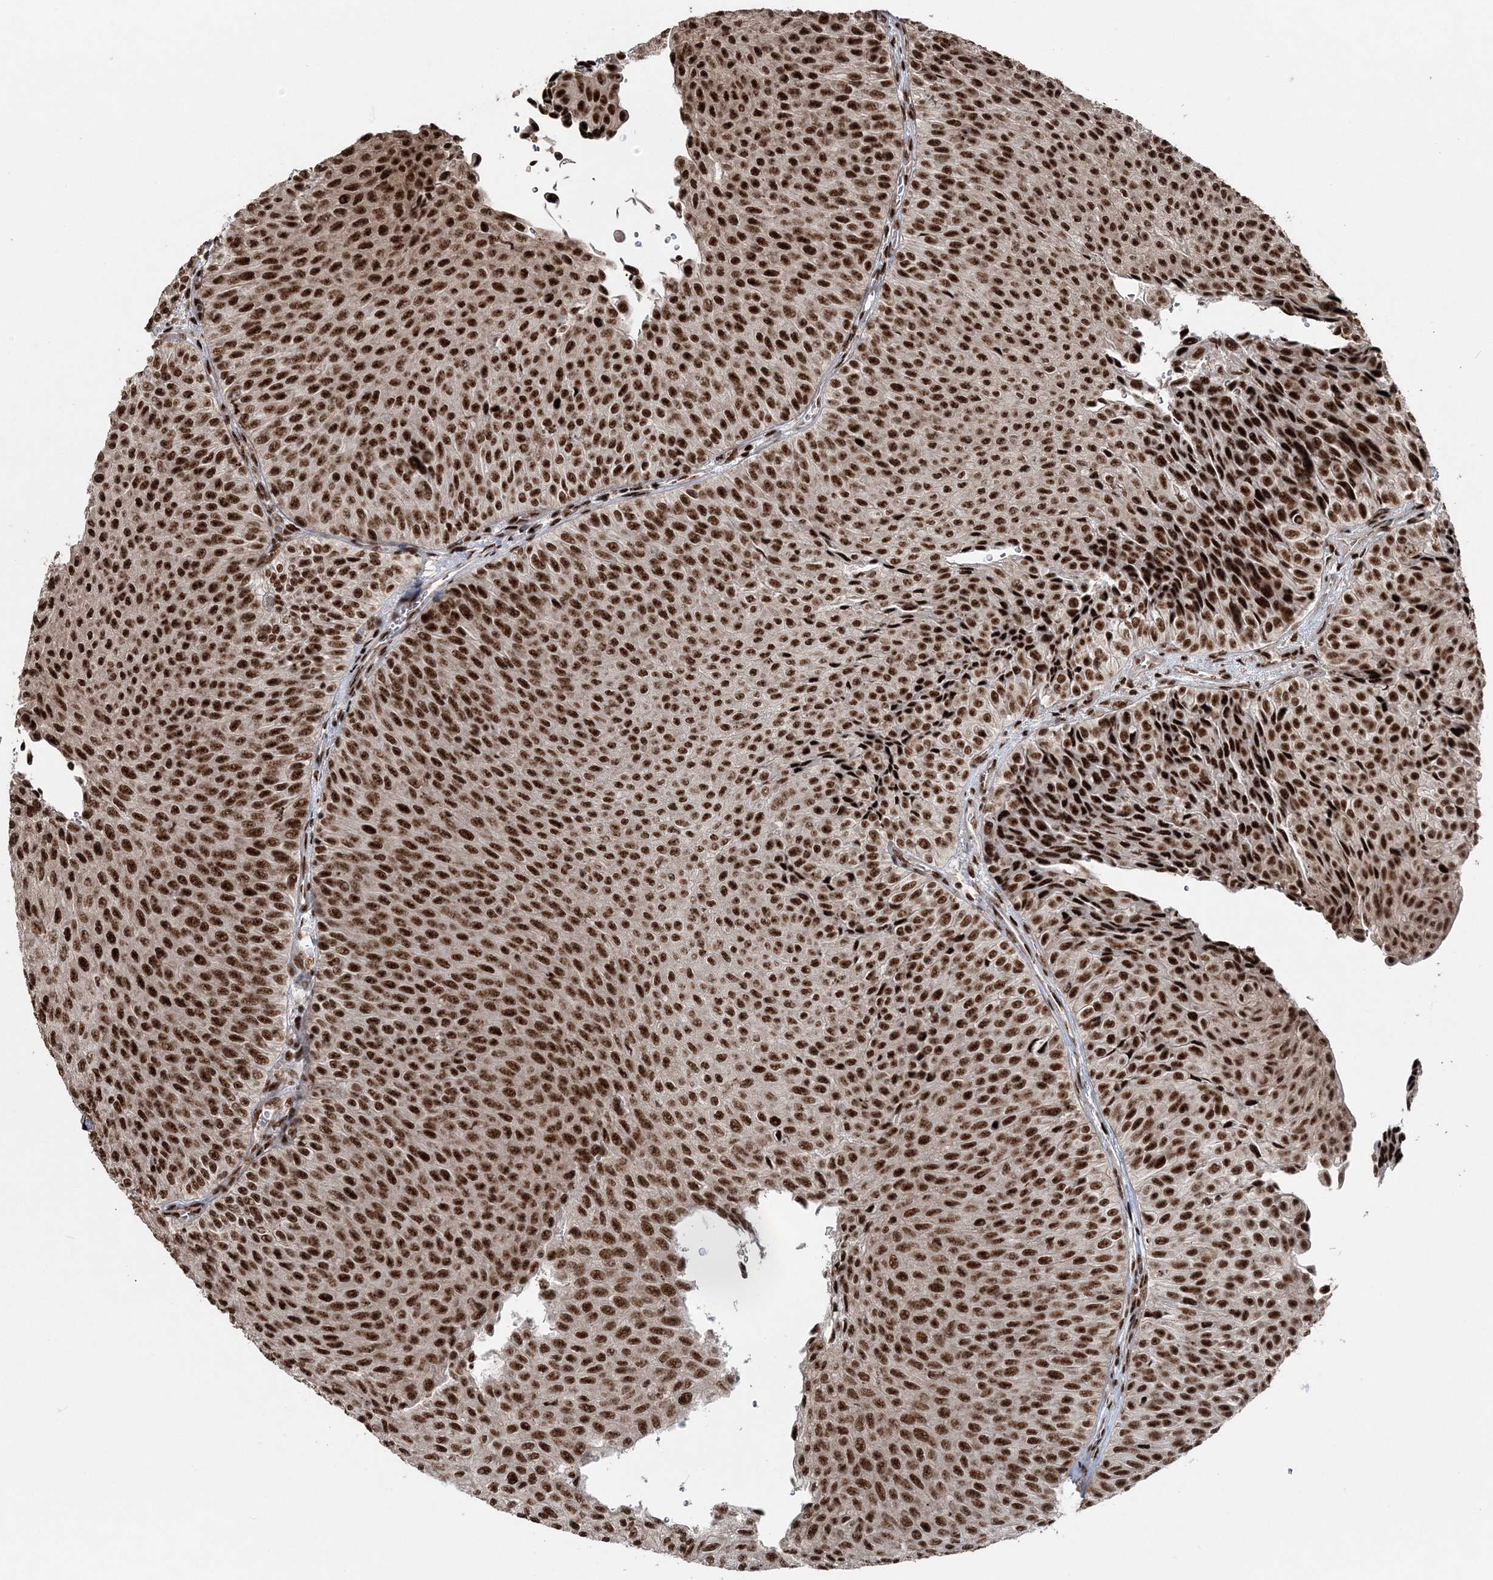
{"staining": {"intensity": "strong", "quantity": ">75%", "location": "nuclear"}, "tissue": "urothelial cancer", "cell_type": "Tumor cells", "image_type": "cancer", "snomed": [{"axis": "morphology", "description": "Urothelial carcinoma, Low grade"}, {"axis": "topography", "description": "Urinary bladder"}], "caption": "Immunohistochemical staining of human low-grade urothelial carcinoma exhibits high levels of strong nuclear protein staining in about >75% of tumor cells.", "gene": "EXOSC8", "patient": {"sex": "male", "age": 78}}